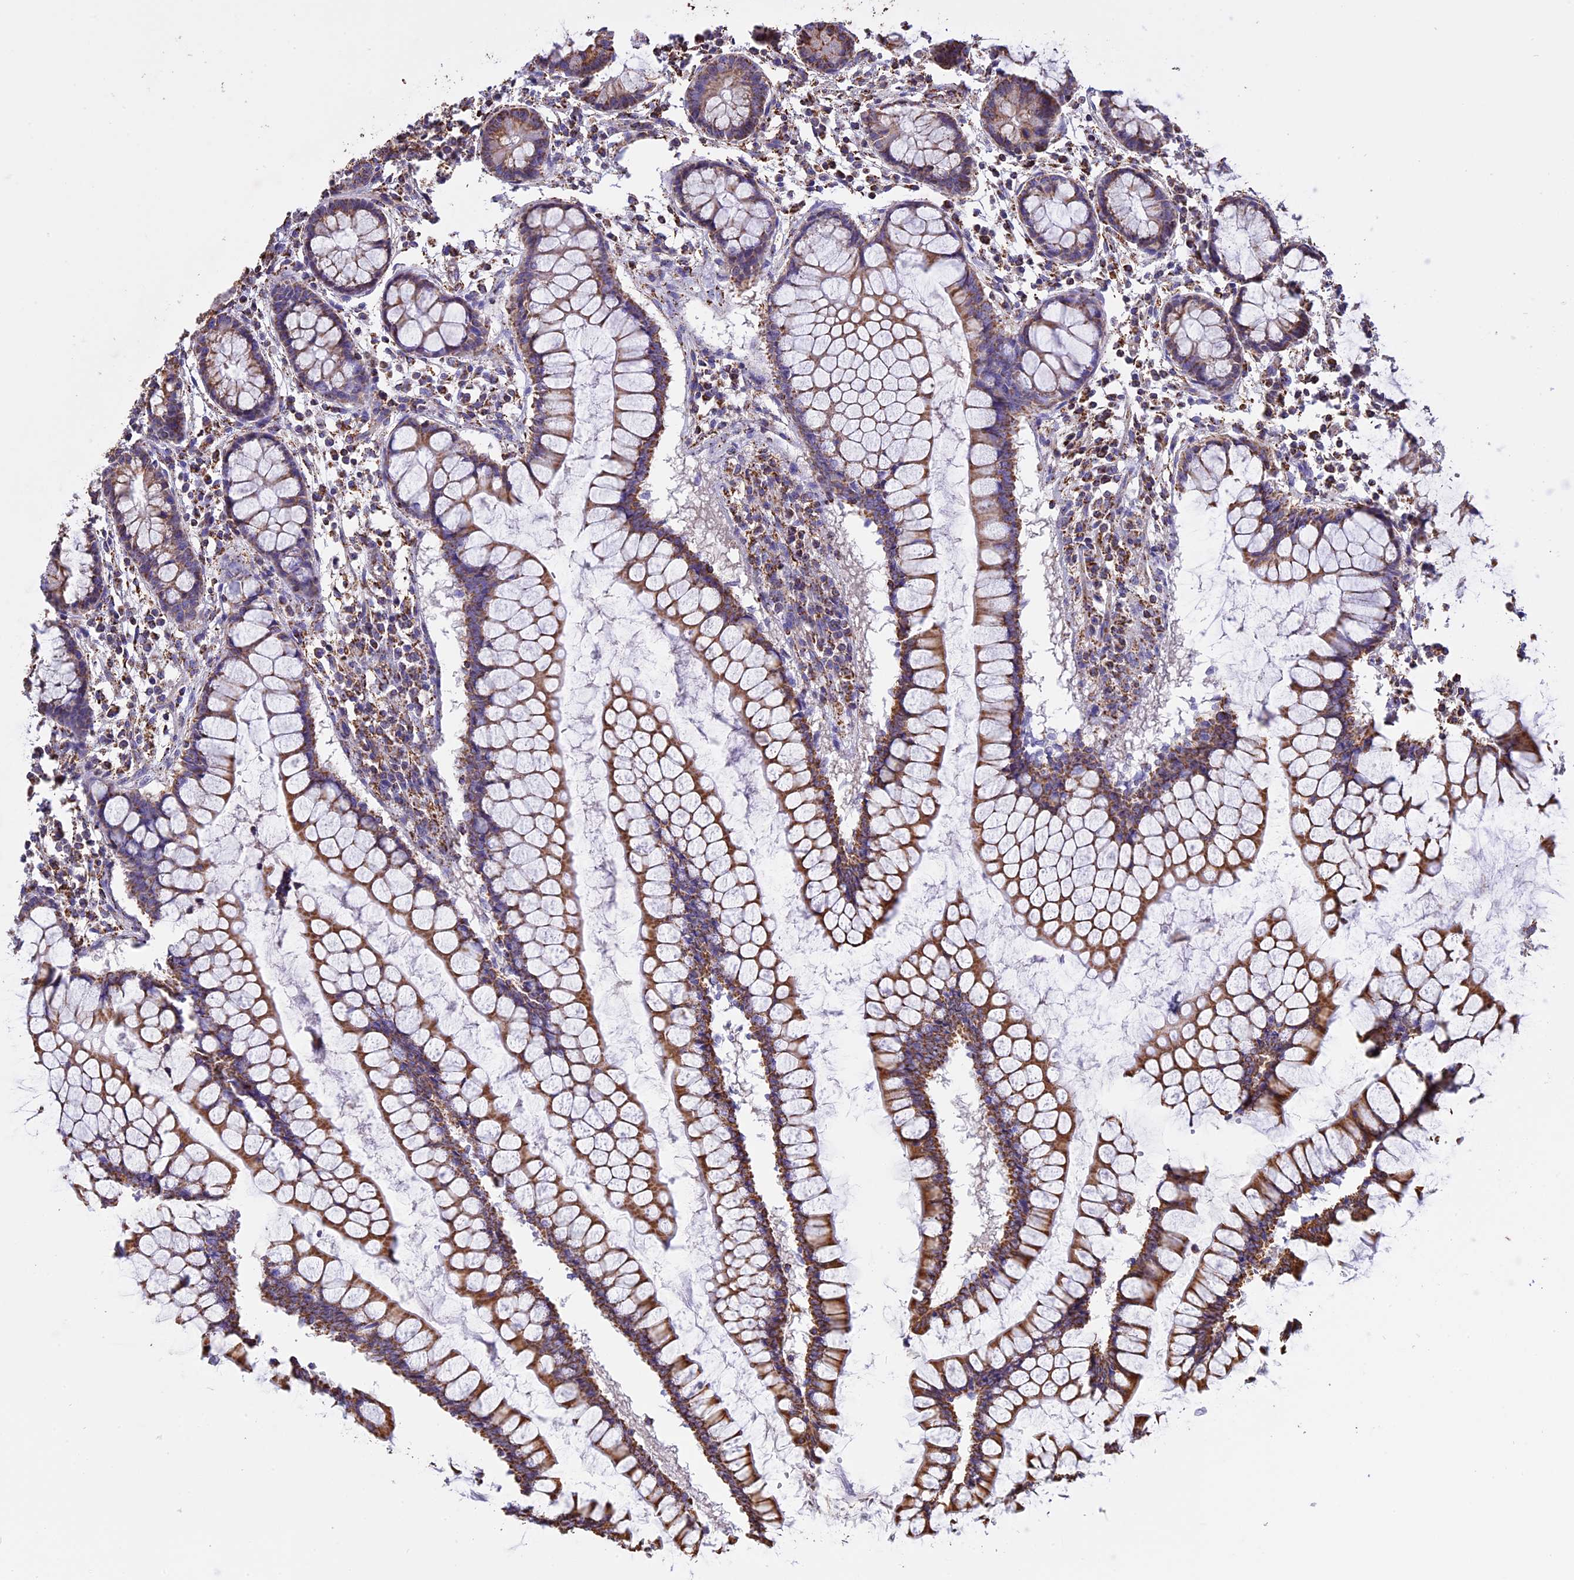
{"staining": {"intensity": "moderate", "quantity": ">75%", "location": "cytoplasmic/membranous"}, "tissue": "colon", "cell_type": "Endothelial cells", "image_type": "normal", "snomed": [{"axis": "morphology", "description": "Normal tissue, NOS"}, {"axis": "morphology", "description": "Adenocarcinoma, NOS"}, {"axis": "topography", "description": "Colon"}], "caption": "The photomicrograph reveals staining of unremarkable colon, revealing moderate cytoplasmic/membranous protein staining (brown color) within endothelial cells. The protein of interest is shown in brown color, while the nuclei are stained blue.", "gene": "KCNG1", "patient": {"sex": "female", "age": 55}}